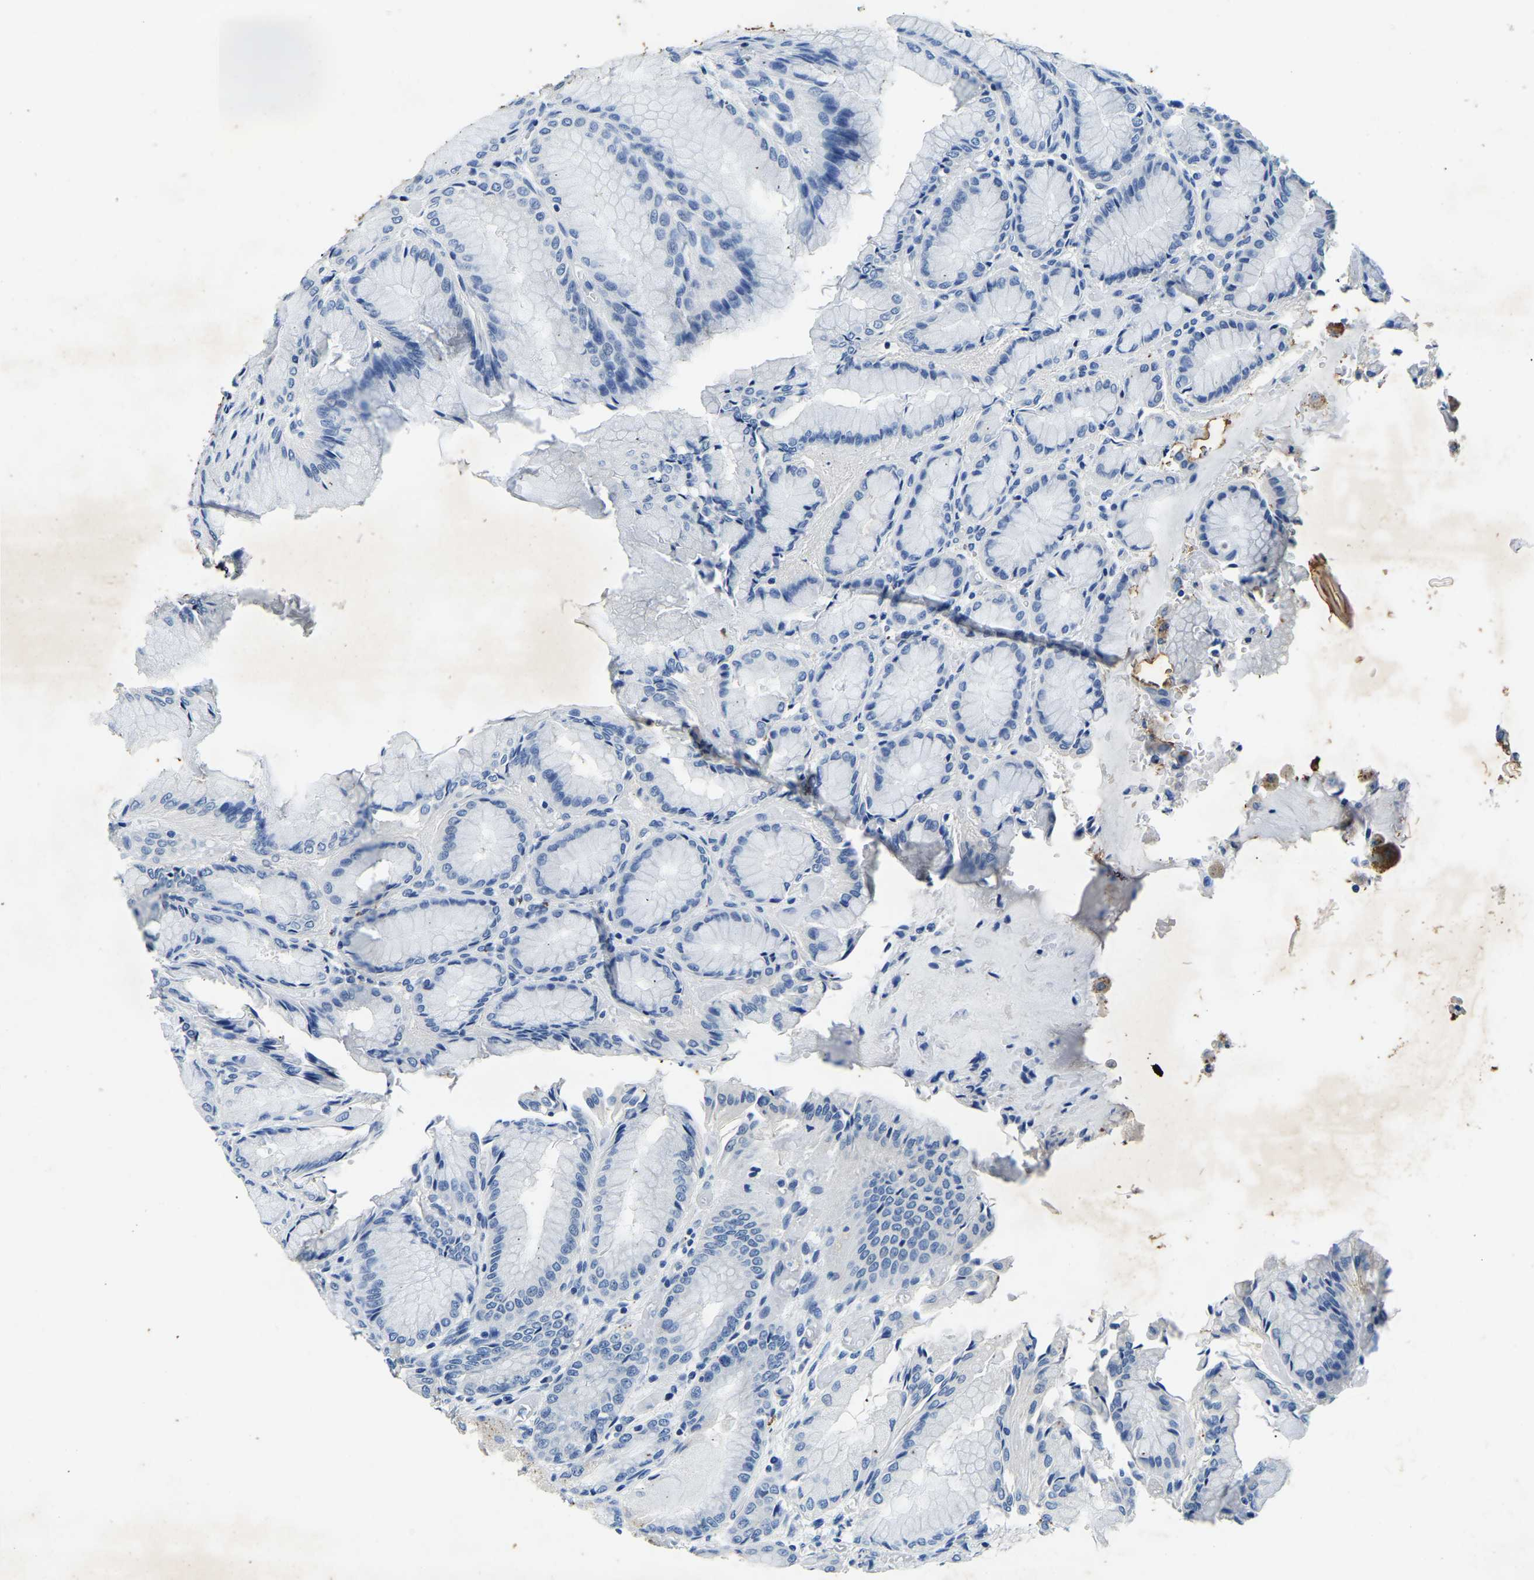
{"staining": {"intensity": "negative", "quantity": "none", "location": "none"}, "tissue": "stomach", "cell_type": "Glandular cells", "image_type": "normal", "snomed": [{"axis": "morphology", "description": "Normal tissue, NOS"}, {"axis": "topography", "description": "Stomach, upper"}], "caption": "Photomicrograph shows no significant protein expression in glandular cells of benign stomach.", "gene": "UBN2", "patient": {"sex": "male", "age": 72}}